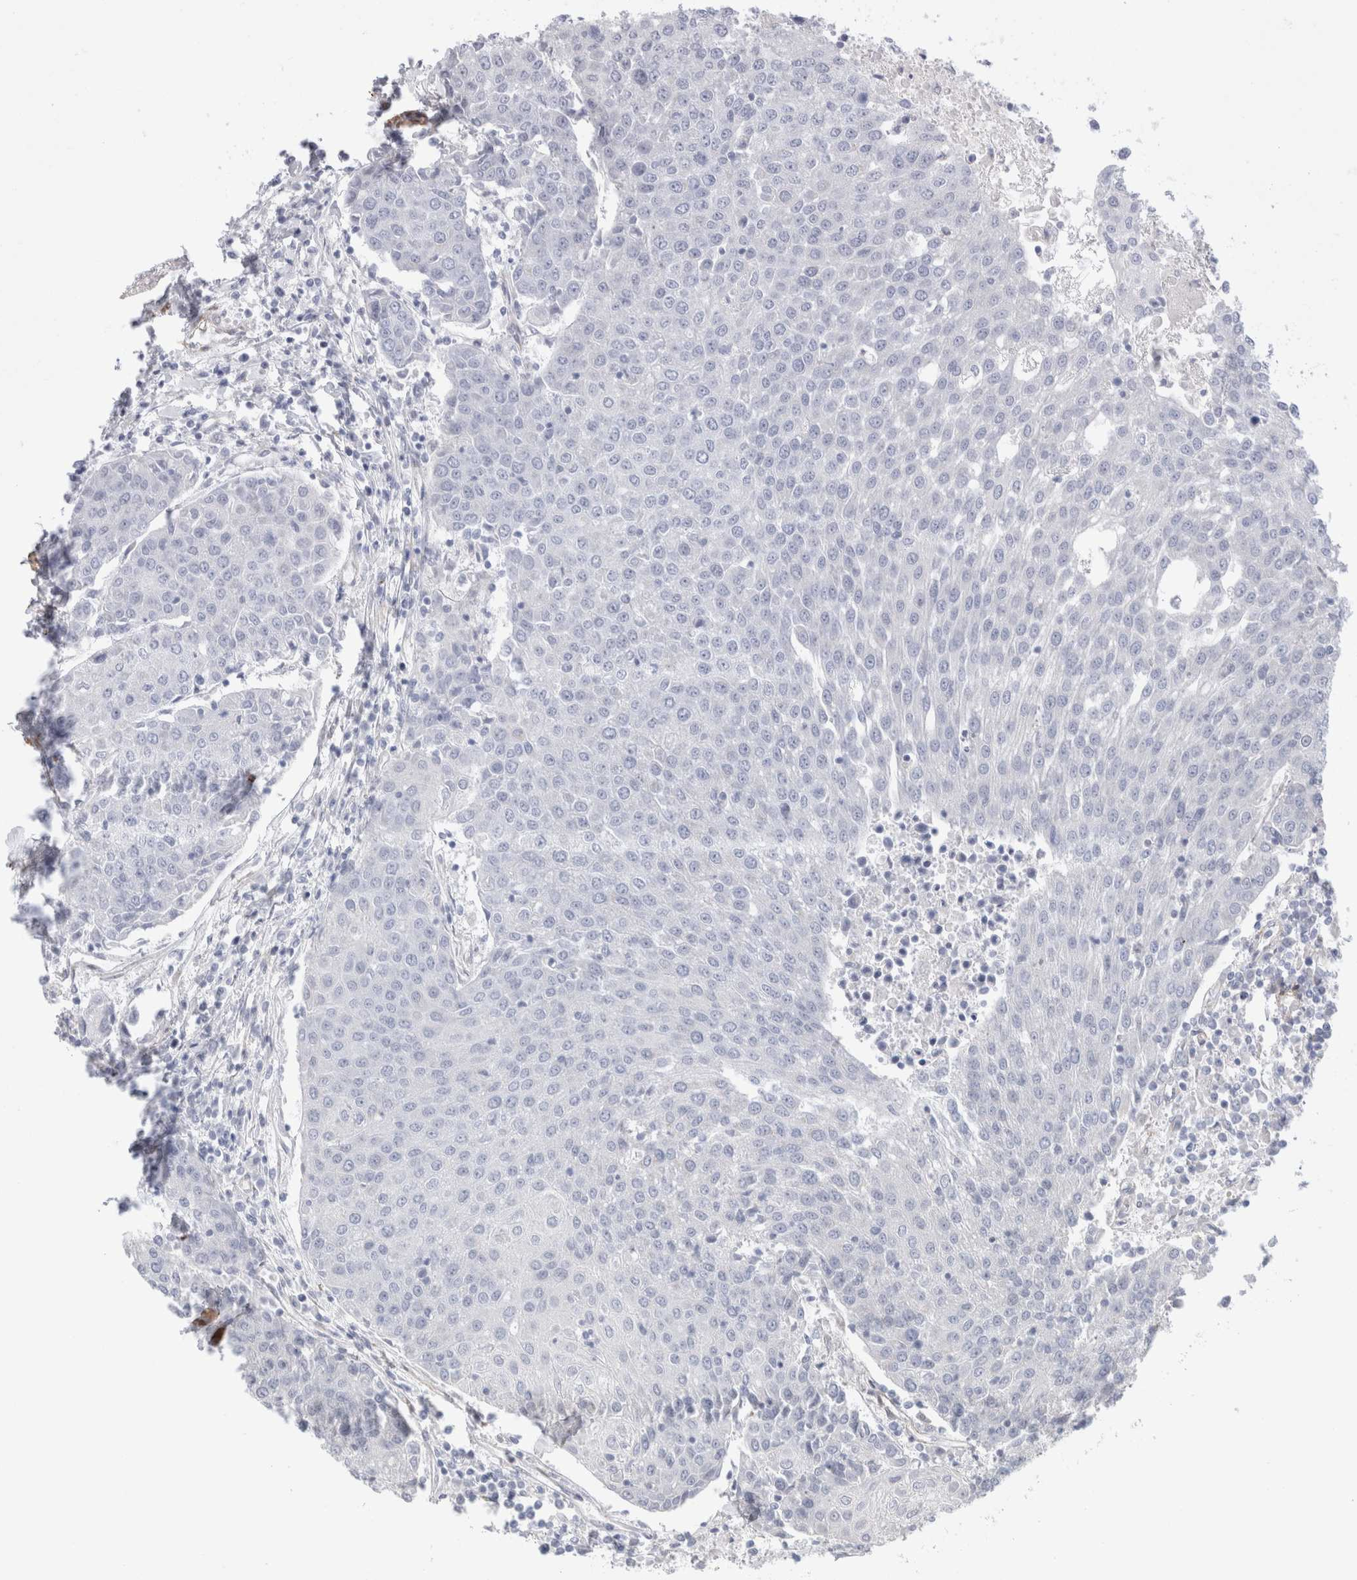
{"staining": {"intensity": "negative", "quantity": "none", "location": "none"}, "tissue": "urothelial cancer", "cell_type": "Tumor cells", "image_type": "cancer", "snomed": [{"axis": "morphology", "description": "Urothelial carcinoma, High grade"}, {"axis": "topography", "description": "Urinary bladder"}], "caption": "Tumor cells are negative for brown protein staining in urothelial cancer.", "gene": "CAAP1", "patient": {"sex": "female", "age": 85}}